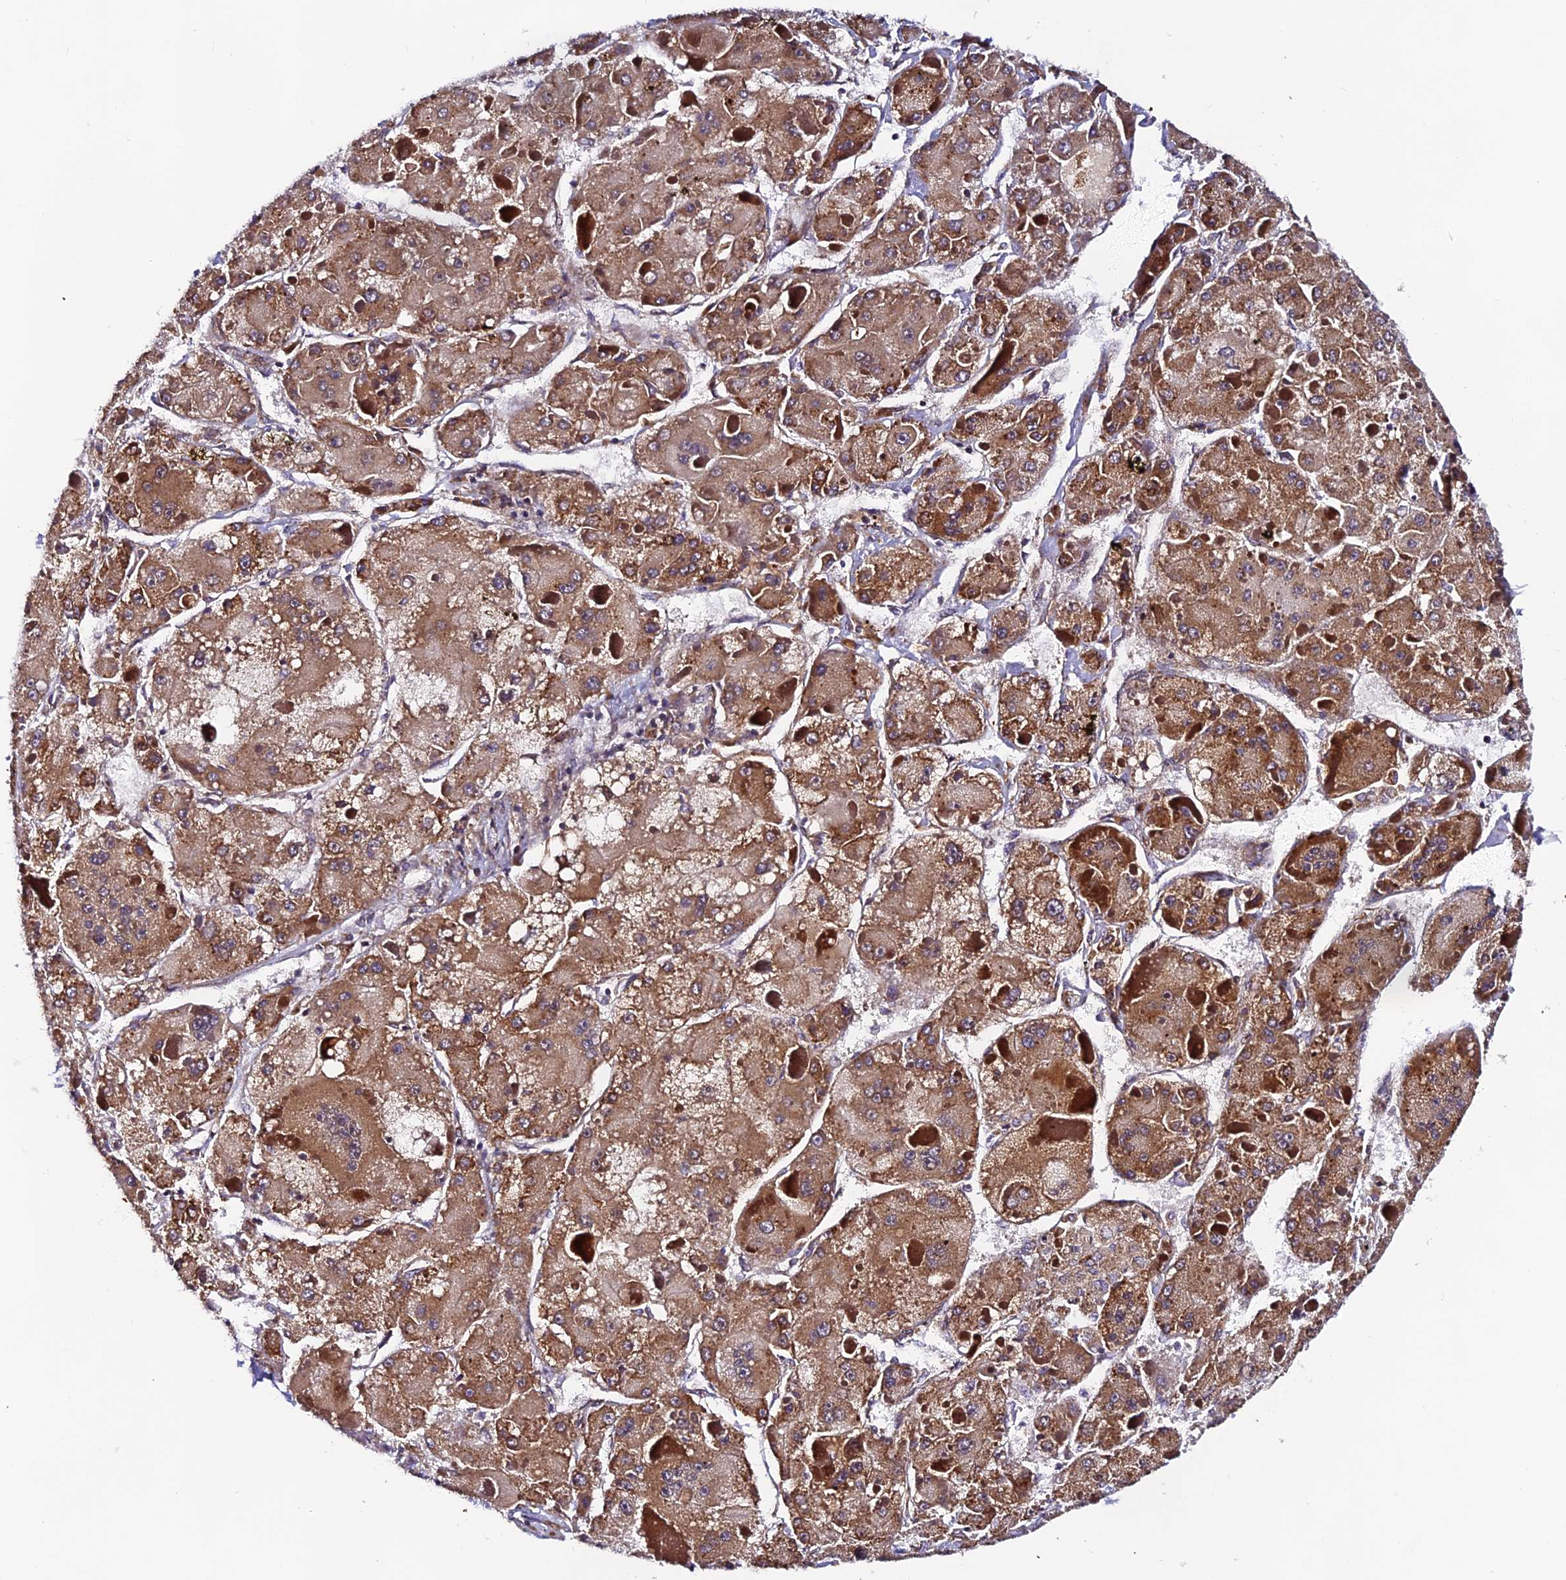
{"staining": {"intensity": "strong", "quantity": ">75%", "location": "cytoplasmic/membranous"}, "tissue": "liver cancer", "cell_type": "Tumor cells", "image_type": "cancer", "snomed": [{"axis": "morphology", "description": "Carcinoma, Hepatocellular, NOS"}, {"axis": "topography", "description": "Liver"}], "caption": "Immunohistochemistry histopathology image of human liver hepatocellular carcinoma stained for a protein (brown), which shows high levels of strong cytoplasmic/membranous positivity in approximately >75% of tumor cells.", "gene": "RAB28", "patient": {"sex": "female", "age": 73}}